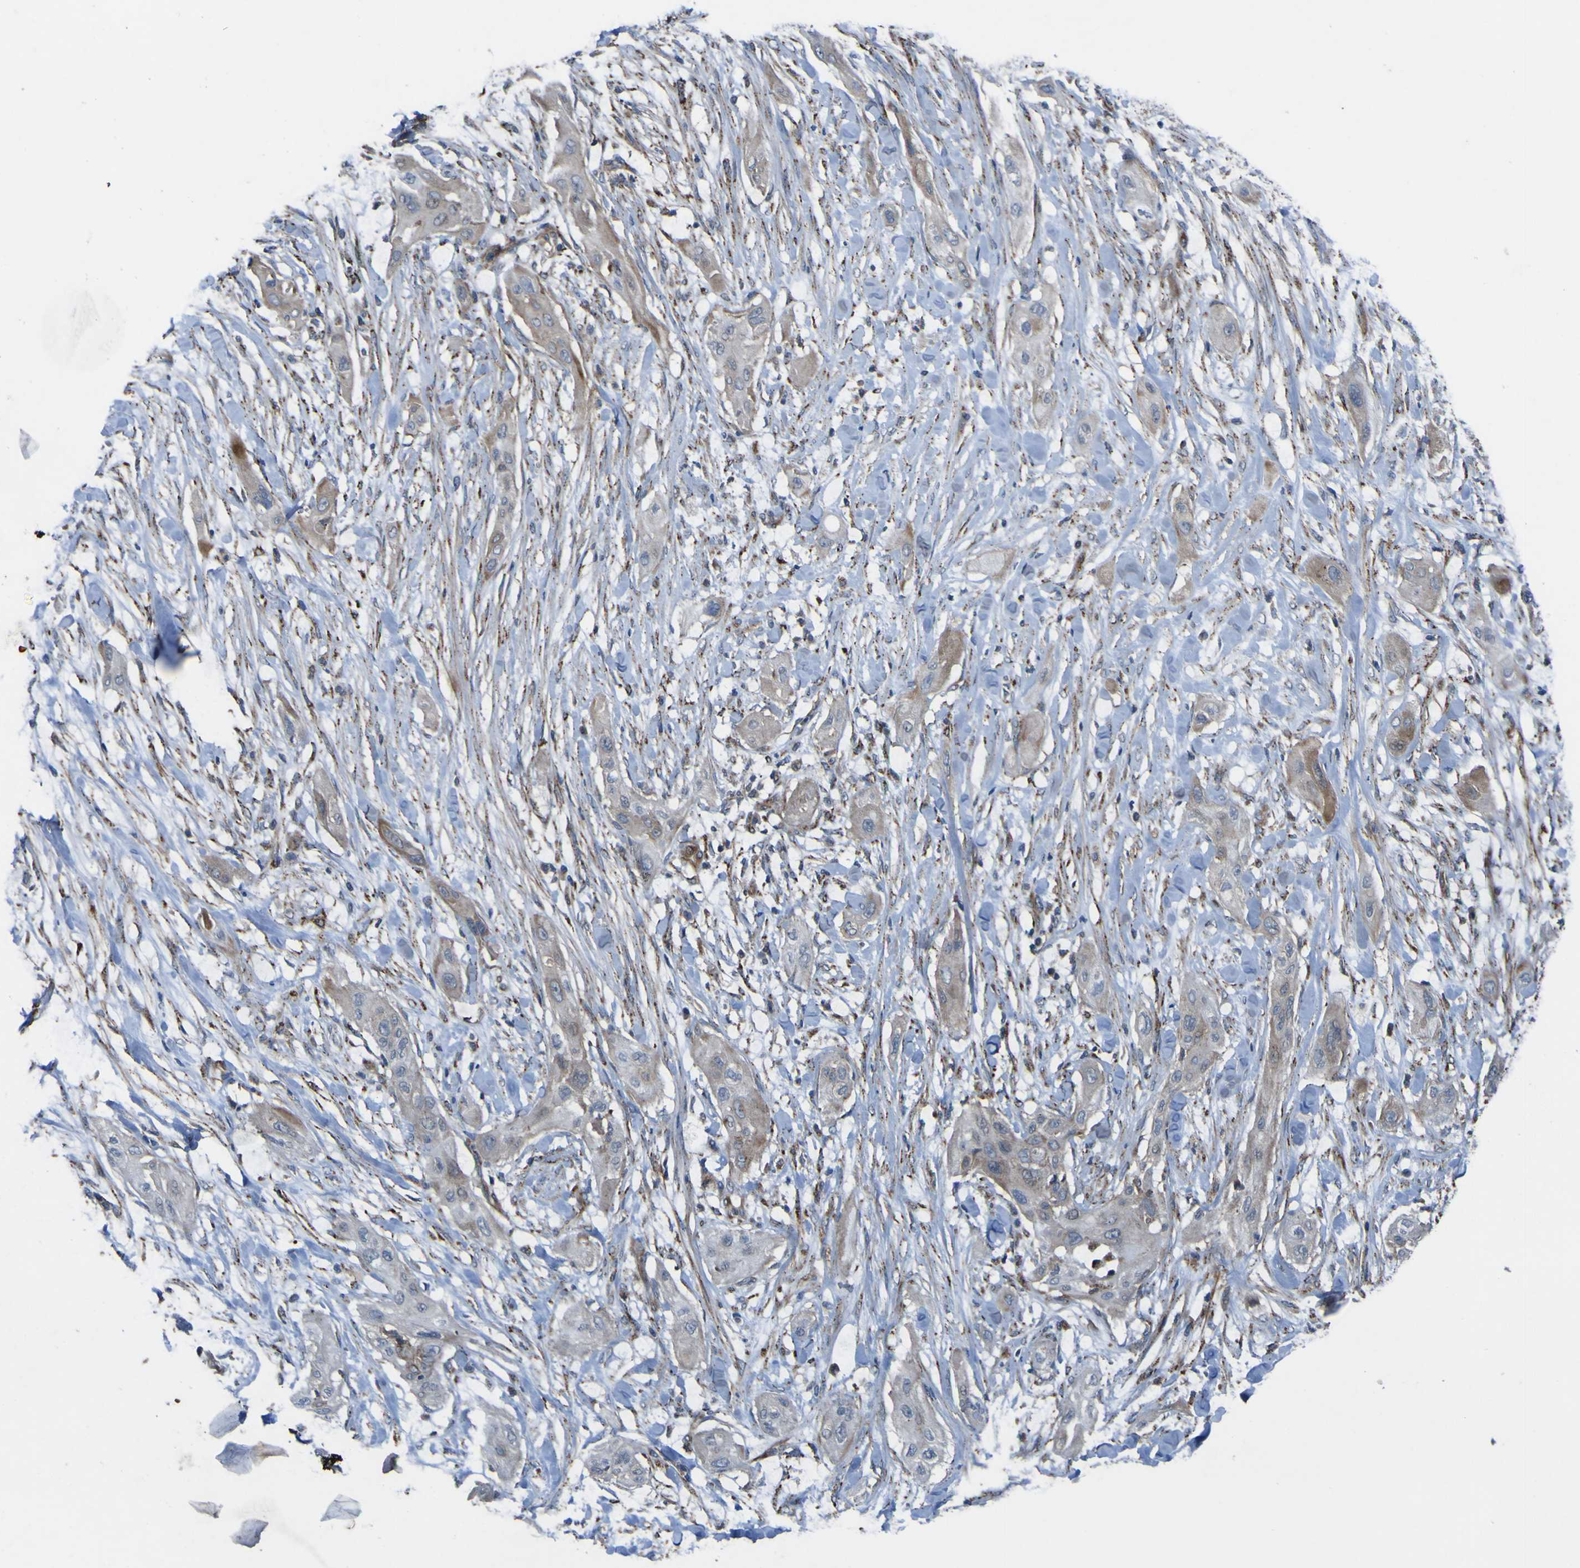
{"staining": {"intensity": "weak", "quantity": "25%-75%", "location": "cytoplasmic/membranous"}, "tissue": "lung cancer", "cell_type": "Tumor cells", "image_type": "cancer", "snomed": [{"axis": "morphology", "description": "Squamous cell carcinoma, NOS"}, {"axis": "topography", "description": "Lung"}], "caption": "Tumor cells show low levels of weak cytoplasmic/membranous positivity in approximately 25%-75% of cells in human lung cancer (squamous cell carcinoma).", "gene": "GPLD1", "patient": {"sex": "female", "age": 47}}